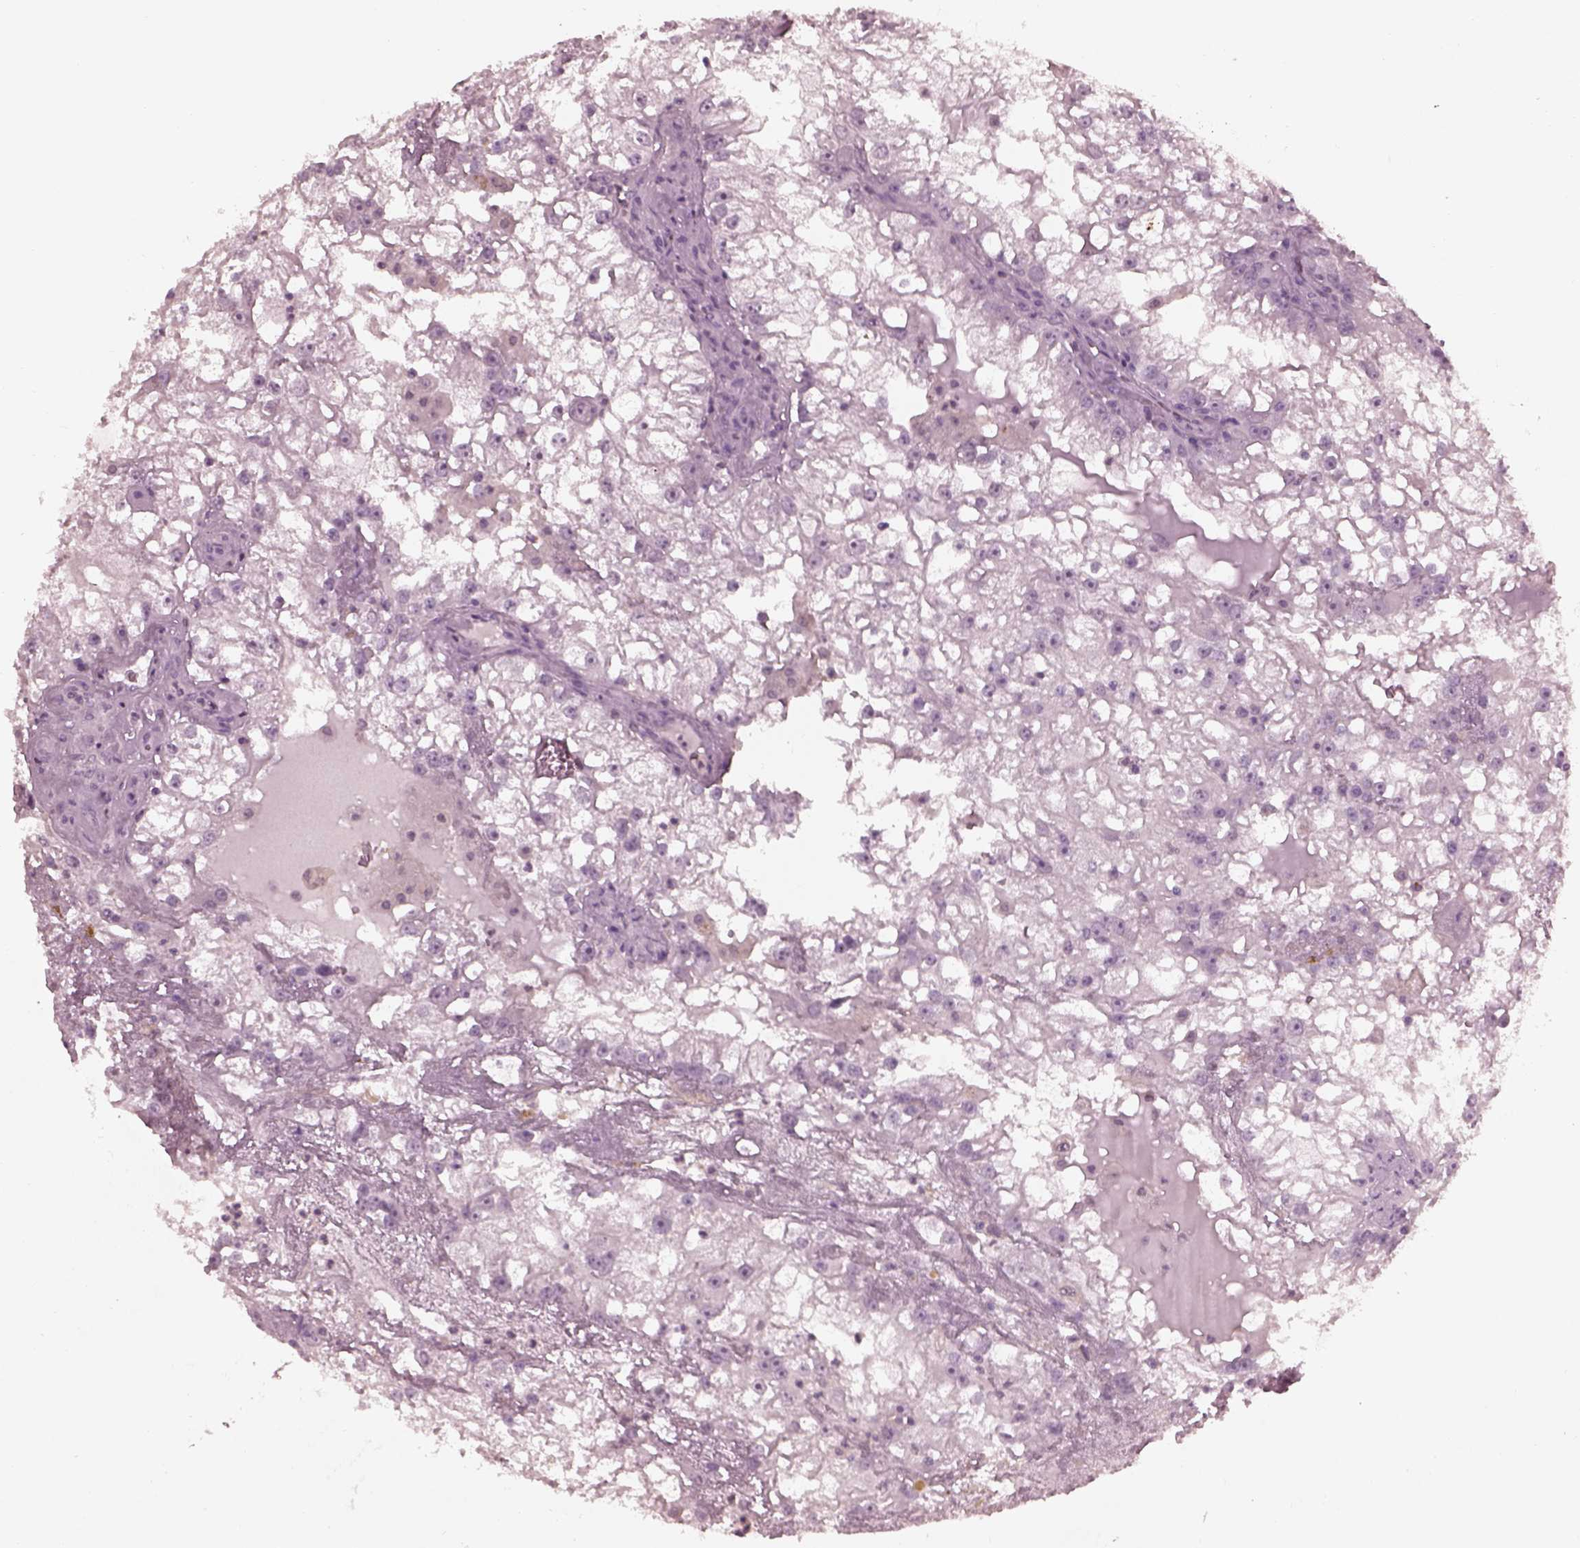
{"staining": {"intensity": "negative", "quantity": "none", "location": "none"}, "tissue": "renal cancer", "cell_type": "Tumor cells", "image_type": "cancer", "snomed": [{"axis": "morphology", "description": "Adenocarcinoma, NOS"}, {"axis": "topography", "description": "Kidney"}], "caption": "Tumor cells show no significant protein positivity in renal cancer (adenocarcinoma).", "gene": "TSKS", "patient": {"sex": "male", "age": 59}}